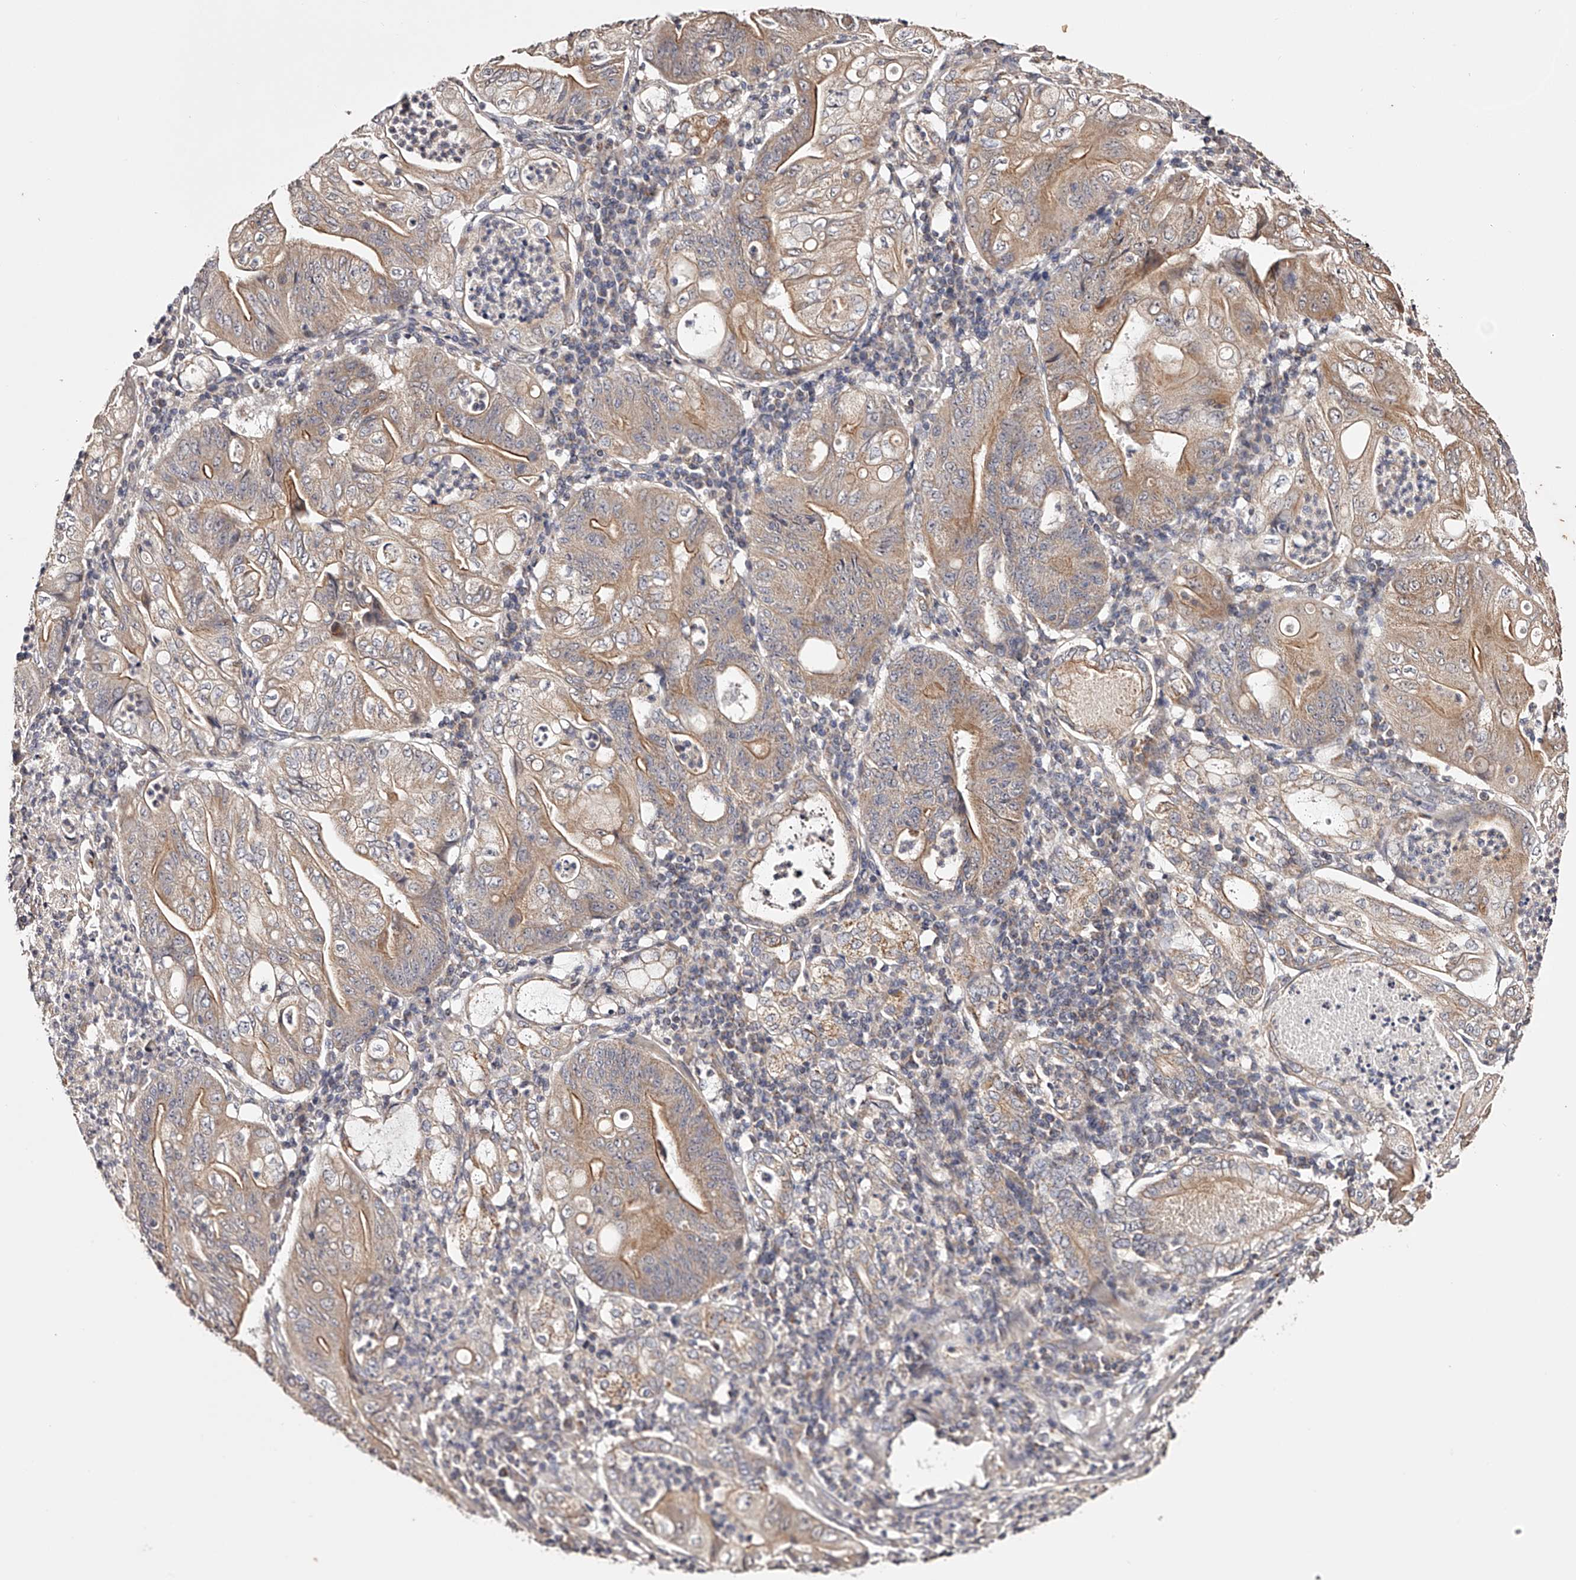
{"staining": {"intensity": "moderate", "quantity": "25%-75%", "location": "cytoplasmic/membranous"}, "tissue": "stomach cancer", "cell_type": "Tumor cells", "image_type": "cancer", "snomed": [{"axis": "morphology", "description": "Adenocarcinoma, NOS"}, {"axis": "topography", "description": "Stomach"}], "caption": "Moderate cytoplasmic/membranous staining is present in approximately 25%-75% of tumor cells in stomach cancer.", "gene": "USP21", "patient": {"sex": "female", "age": 73}}